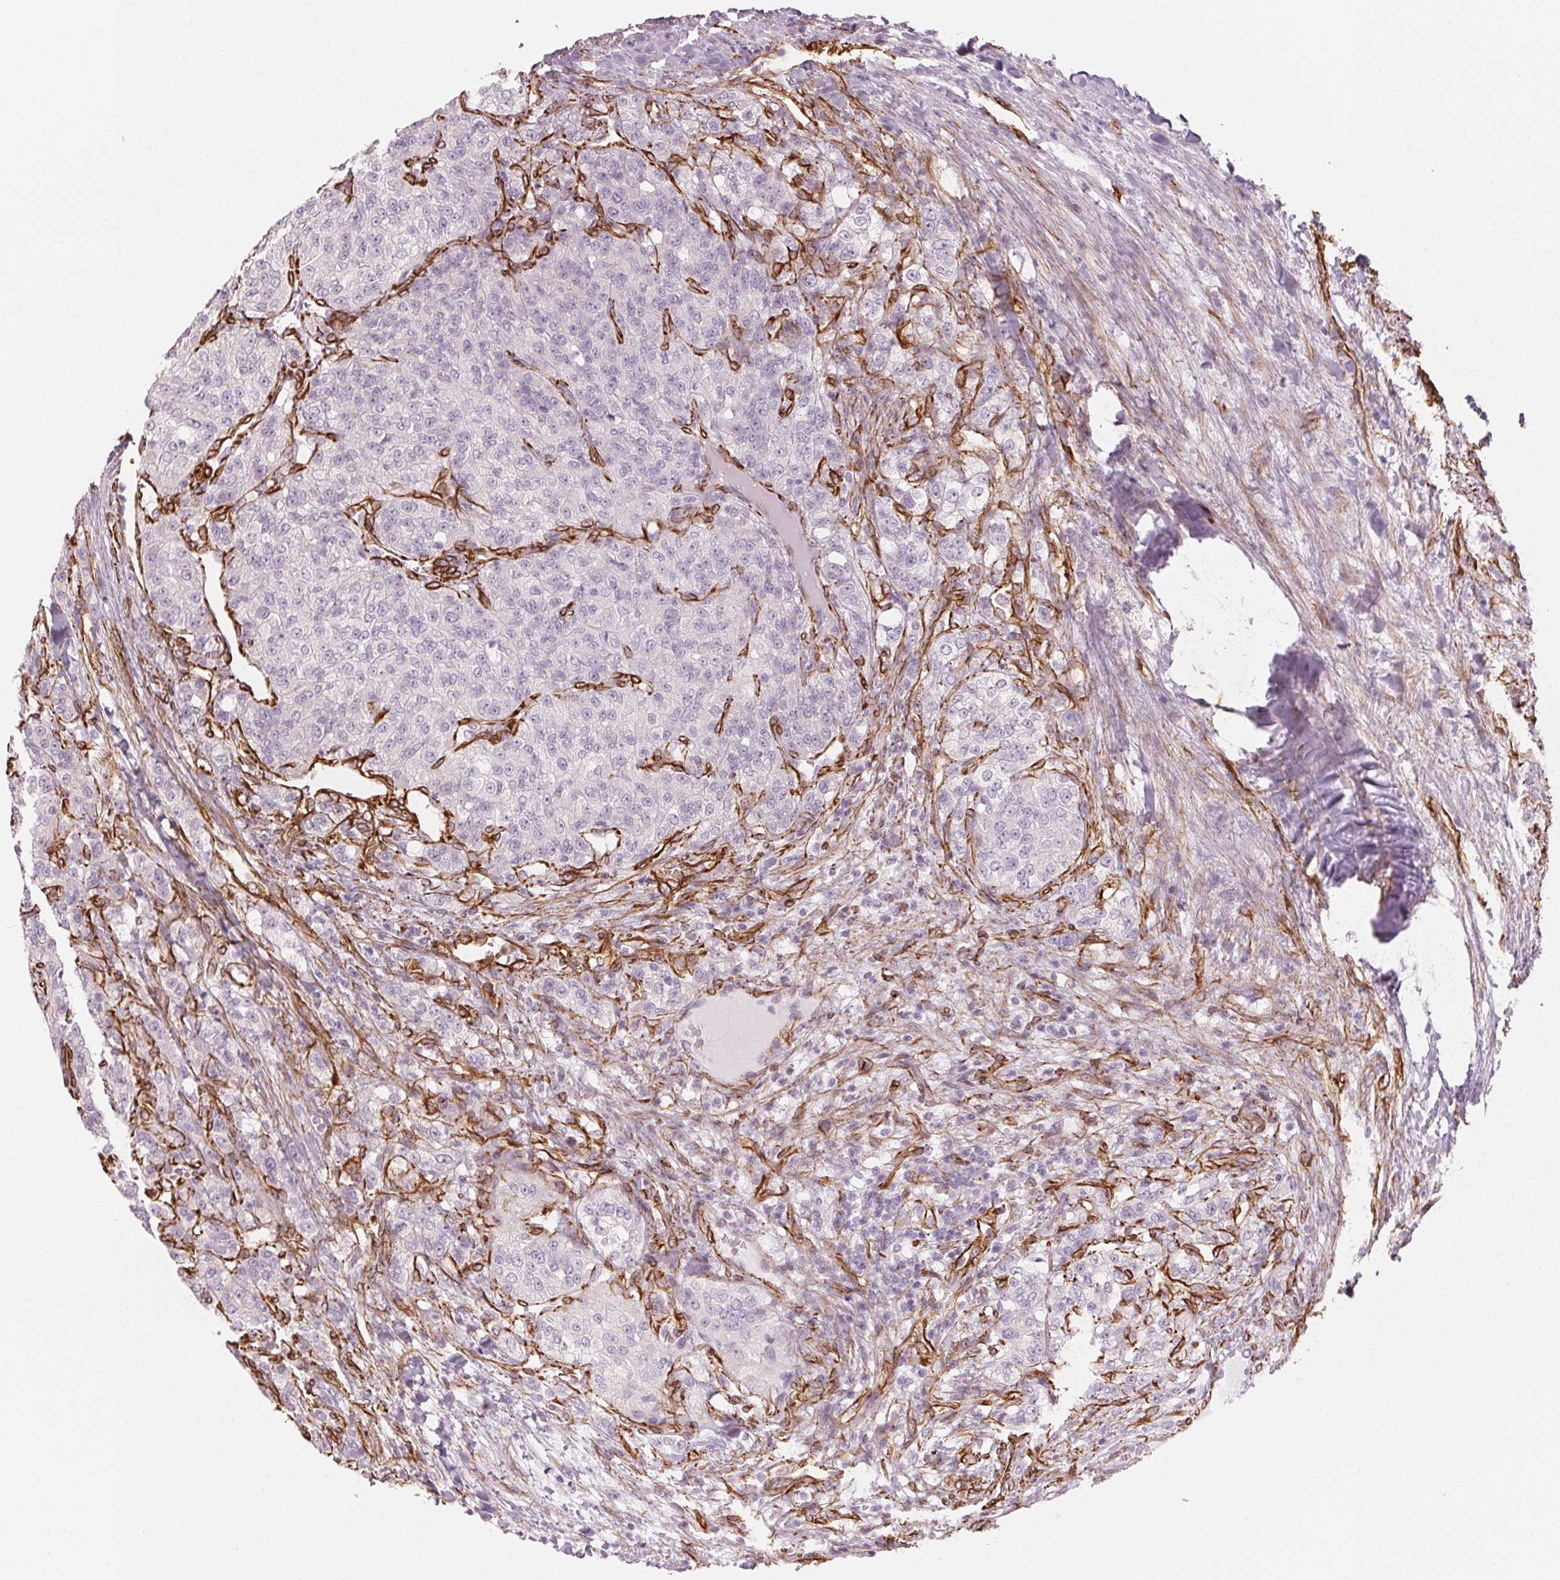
{"staining": {"intensity": "negative", "quantity": "none", "location": "none"}, "tissue": "renal cancer", "cell_type": "Tumor cells", "image_type": "cancer", "snomed": [{"axis": "morphology", "description": "Adenocarcinoma, NOS"}, {"axis": "topography", "description": "Kidney"}], "caption": "A micrograph of renal cancer stained for a protein shows no brown staining in tumor cells.", "gene": "CLPS", "patient": {"sex": "female", "age": 63}}